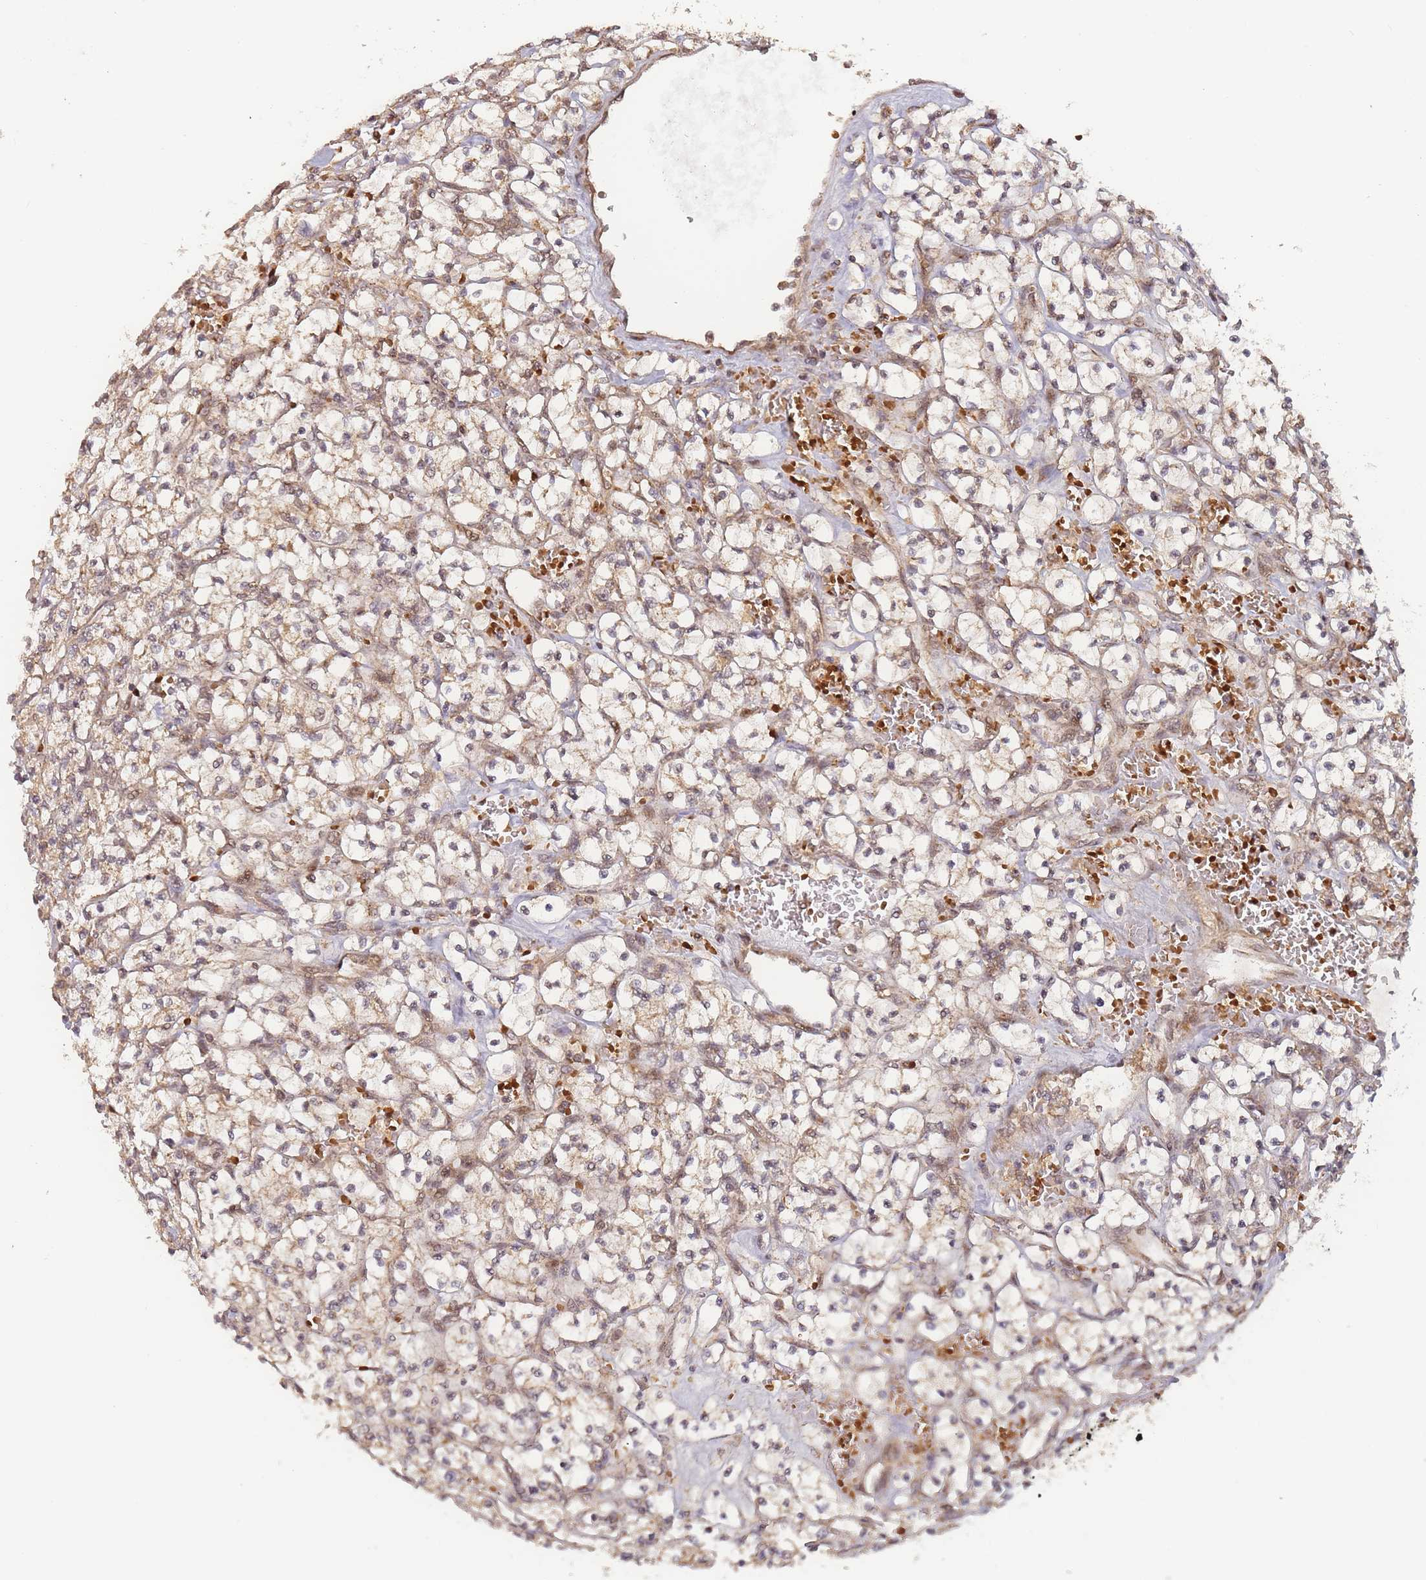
{"staining": {"intensity": "weak", "quantity": ">75%", "location": "cytoplasmic/membranous"}, "tissue": "renal cancer", "cell_type": "Tumor cells", "image_type": "cancer", "snomed": [{"axis": "morphology", "description": "Adenocarcinoma, NOS"}, {"axis": "topography", "description": "Kidney"}], "caption": "Immunohistochemical staining of adenocarcinoma (renal) shows low levels of weak cytoplasmic/membranous staining in about >75% of tumor cells.", "gene": "ZNF497", "patient": {"sex": "female", "age": 64}}